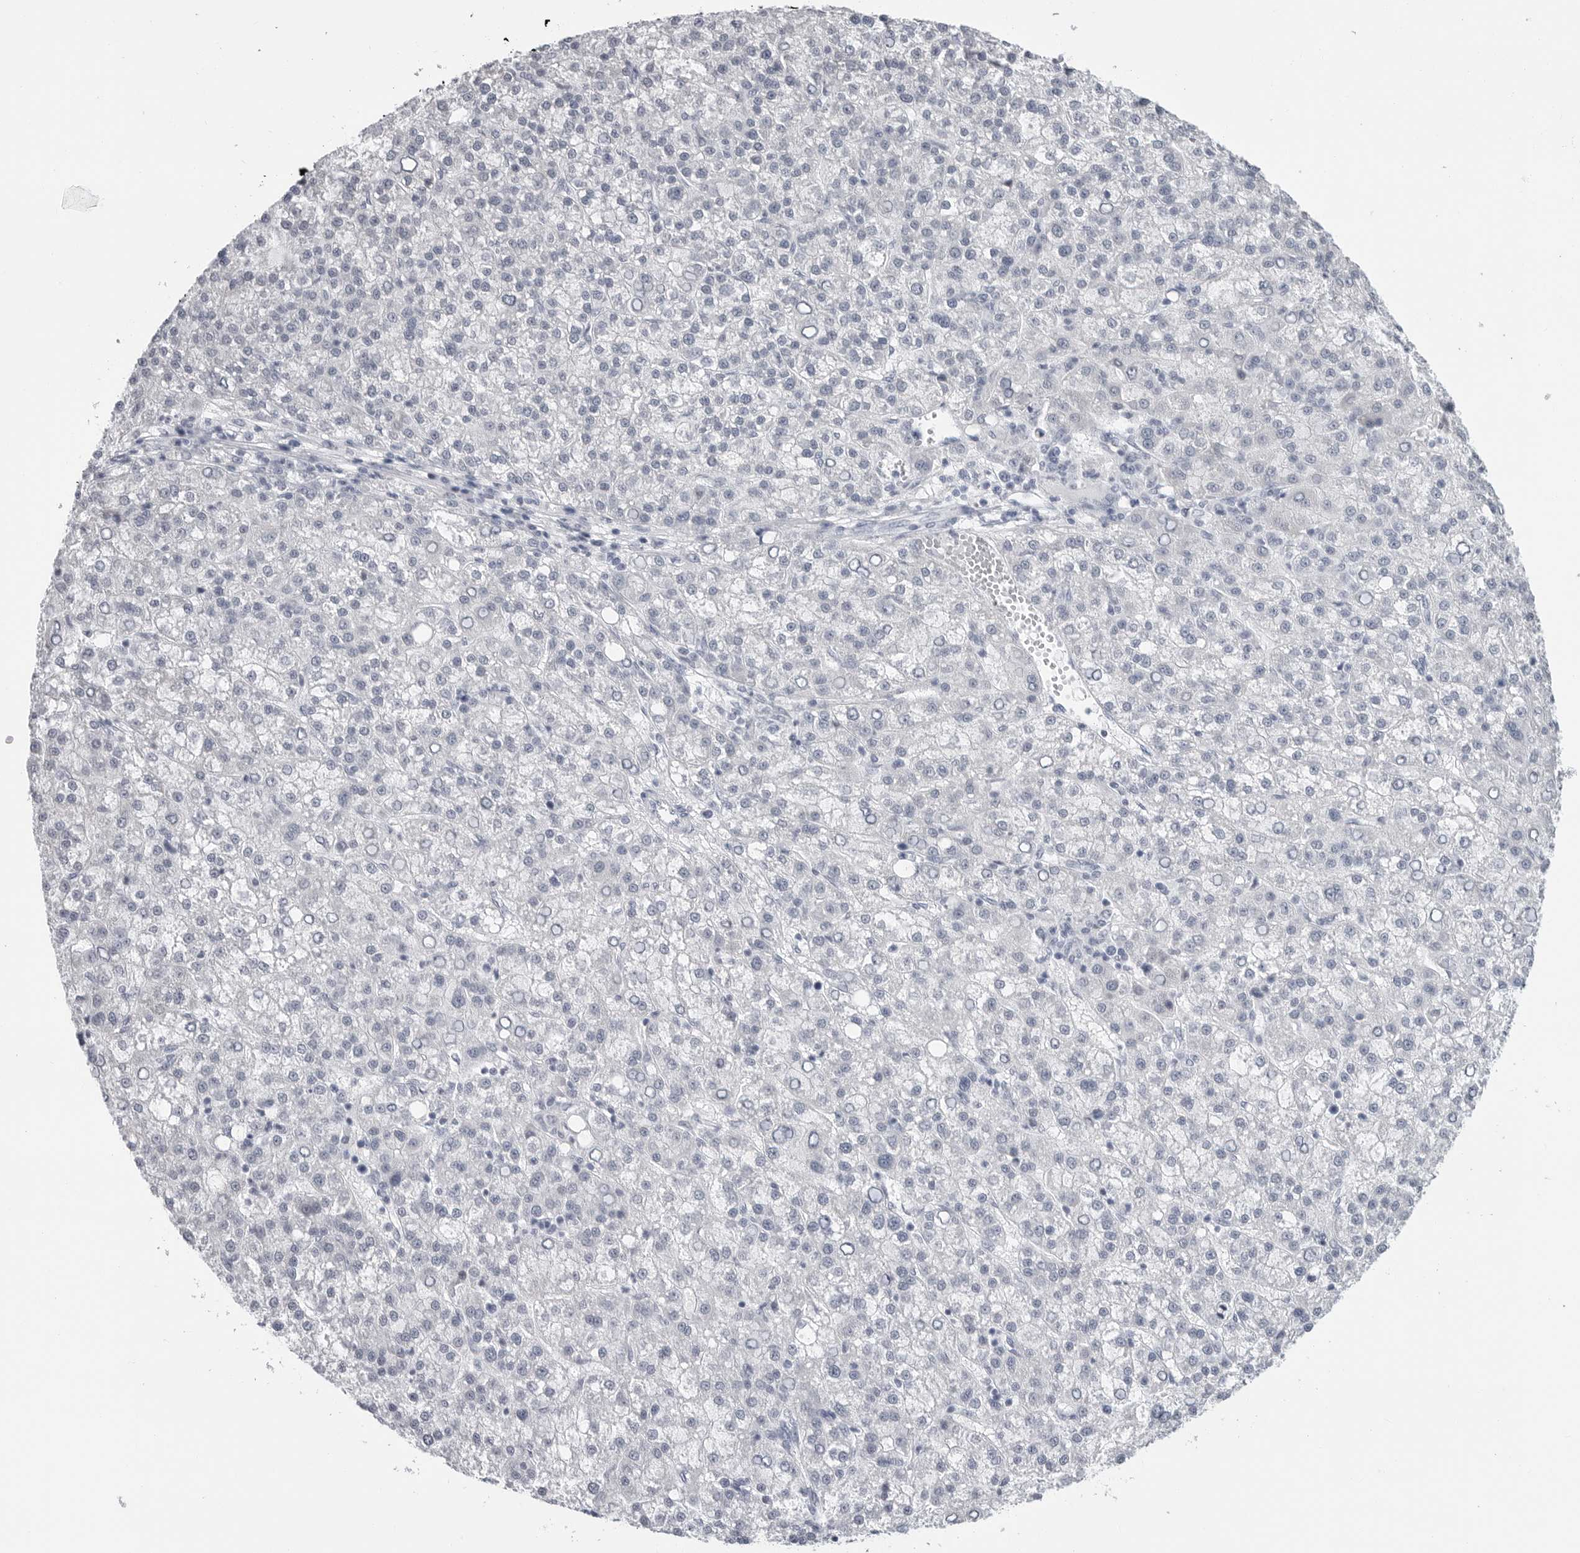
{"staining": {"intensity": "negative", "quantity": "none", "location": "none"}, "tissue": "liver cancer", "cell_type": "Tumor cells", "image_type": "cancer", "snomed": [{"axis": "morphology", "description": "Carcinoma, Hepatocellular, NOS"}, {"axis": "topography", "description": "Liver"}], "caption": "Liver cancer stained for a protein using immunohistochemistry demonstrates no positivity tumor cells.", "gene": "PGA3", "patient": {"sex": "female", "age": 58}}